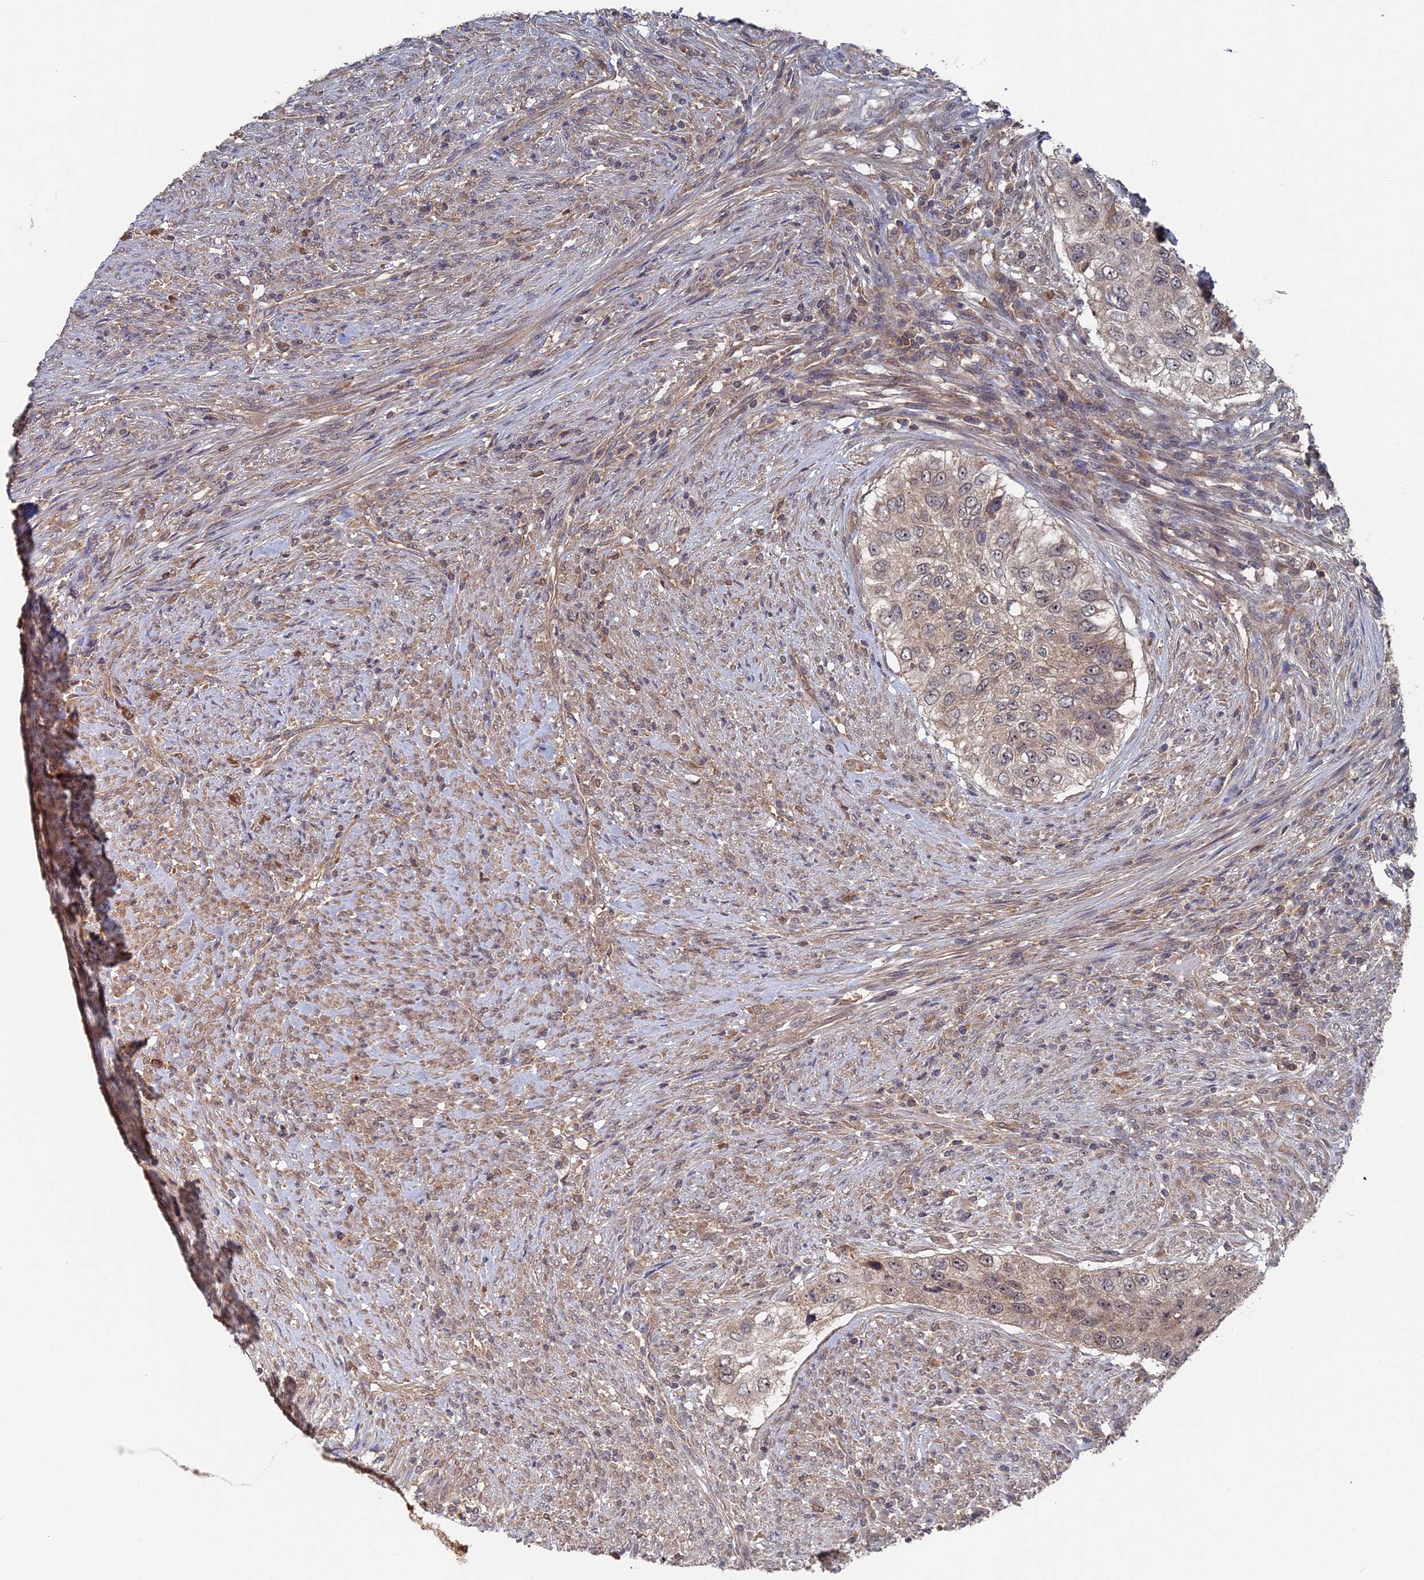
{"staining": {"intensity": "weak", "quantity": "<25%", "location": "cytoplasmic/membranous"}, "tissue": "urothelial cancer", "cell_type": "Tumor cells", "image_type": "cancer", "snomed": [{"axis": "morphology", "description": "Urothelial carcinoma, High grade"}, {"axis": "topography", "description": "Urinary bladder"}], "caption": "Immunohistochemical staining of human urothelial cancer reveals no significant staining in tumor cells. (Brightfield microscopy of DAB immunohistochemistry (IHC) at high magnification).", "gene": "RAB15", "patient": {"sex": "female", "age": 60}}